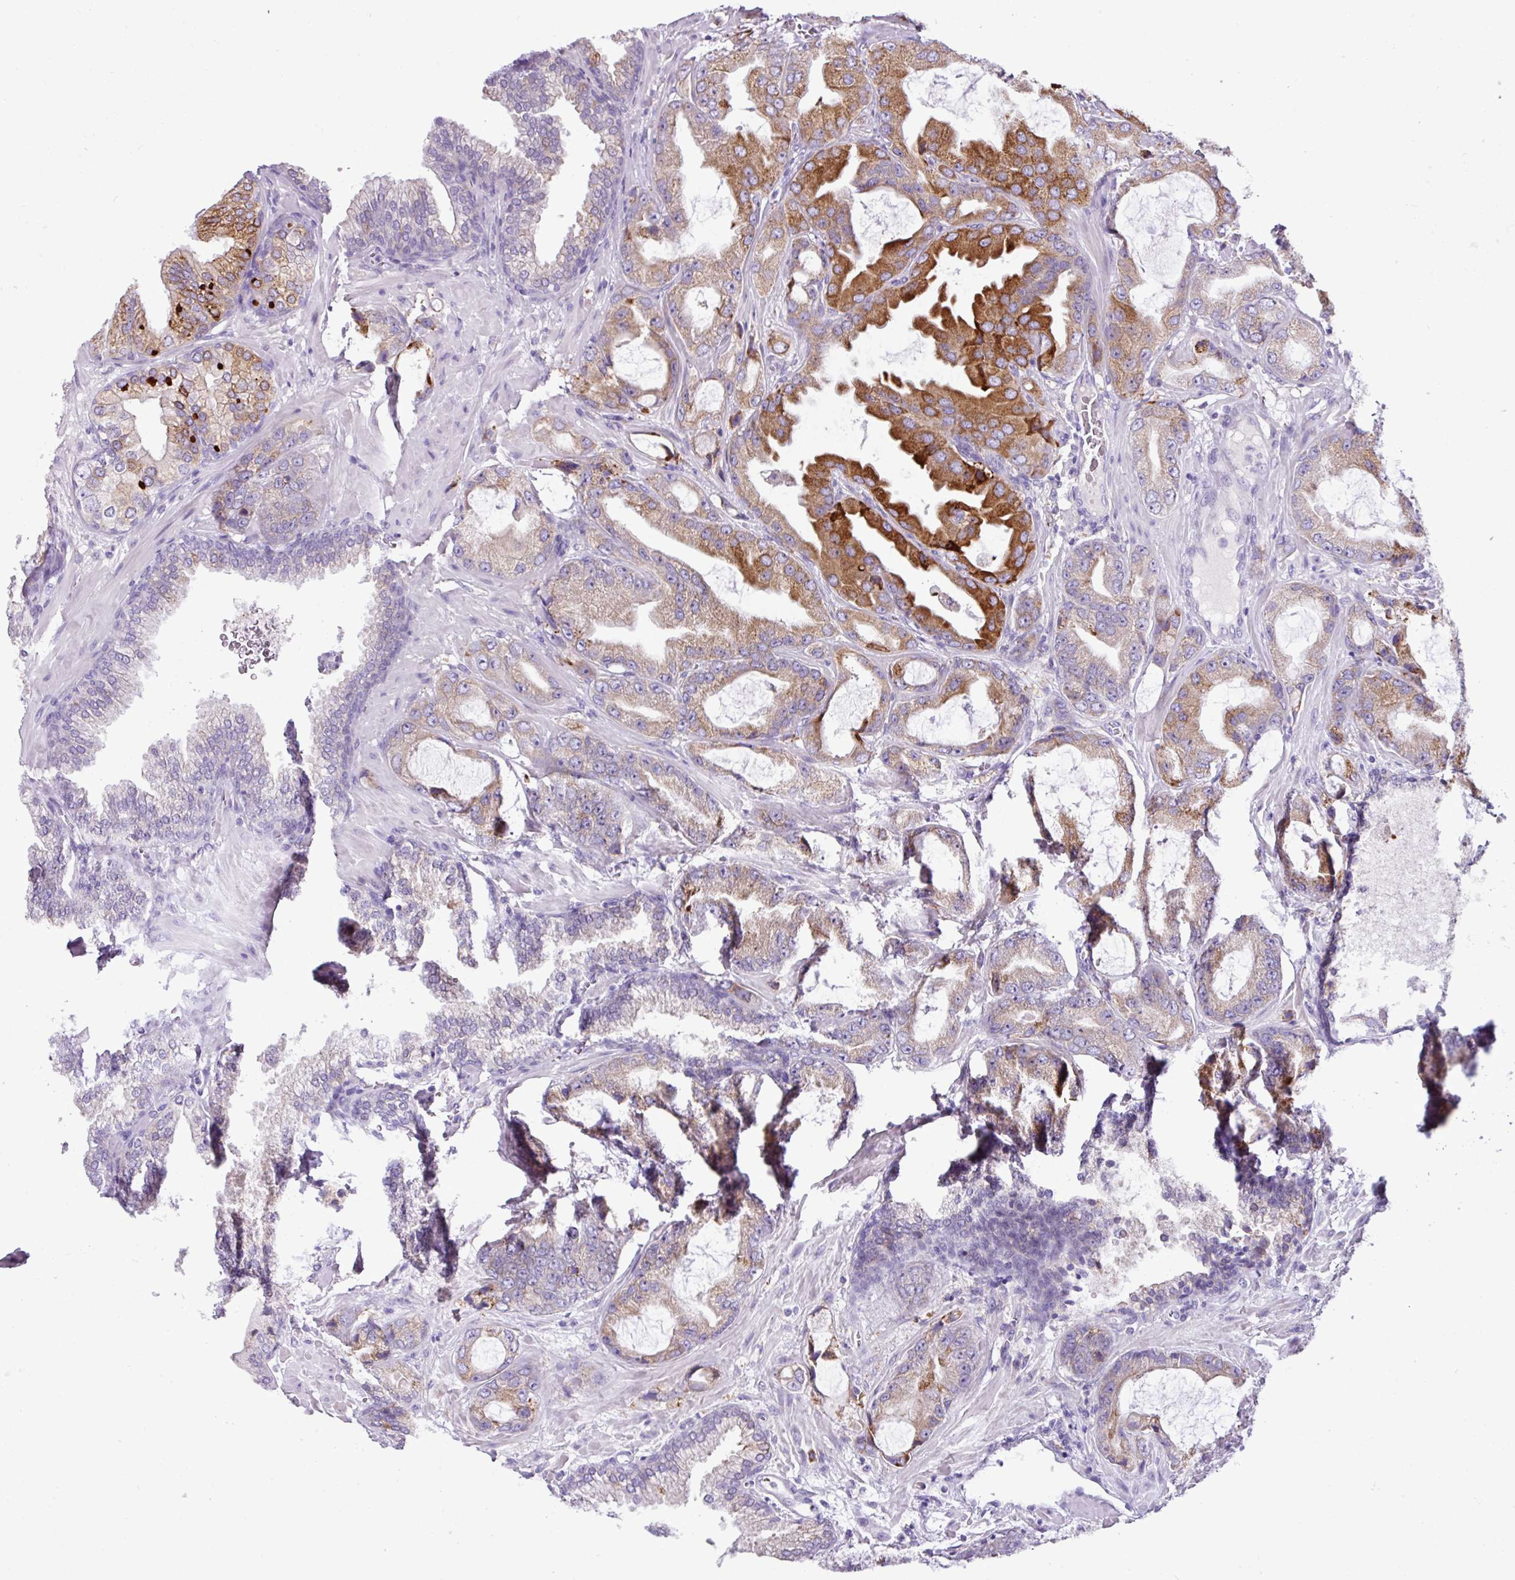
{"staining": {"intensity": "strong", "quantity": "<25%", "location": "cytoplasmic/membranous"}, "tissue": "prostate cancer", "cell_type": "Tumor cells", "image_type": "cancer", "snomed": [{"axis": "morphology", "description": "Adenocarcinoma, High grade"}, {"axis": "topography", "description": "Prostate"}], "caption": "Prostate cancer (adenocarcinoma (high-grade)) tissue displays strong cytoplasmic/membranous expression in approximately <25% of tumor cells, visualized by immunohistochemistry. Nuclei are stained in blue.", "gene": "RGS21", "patient": {"sex": "male", "age": 68}}